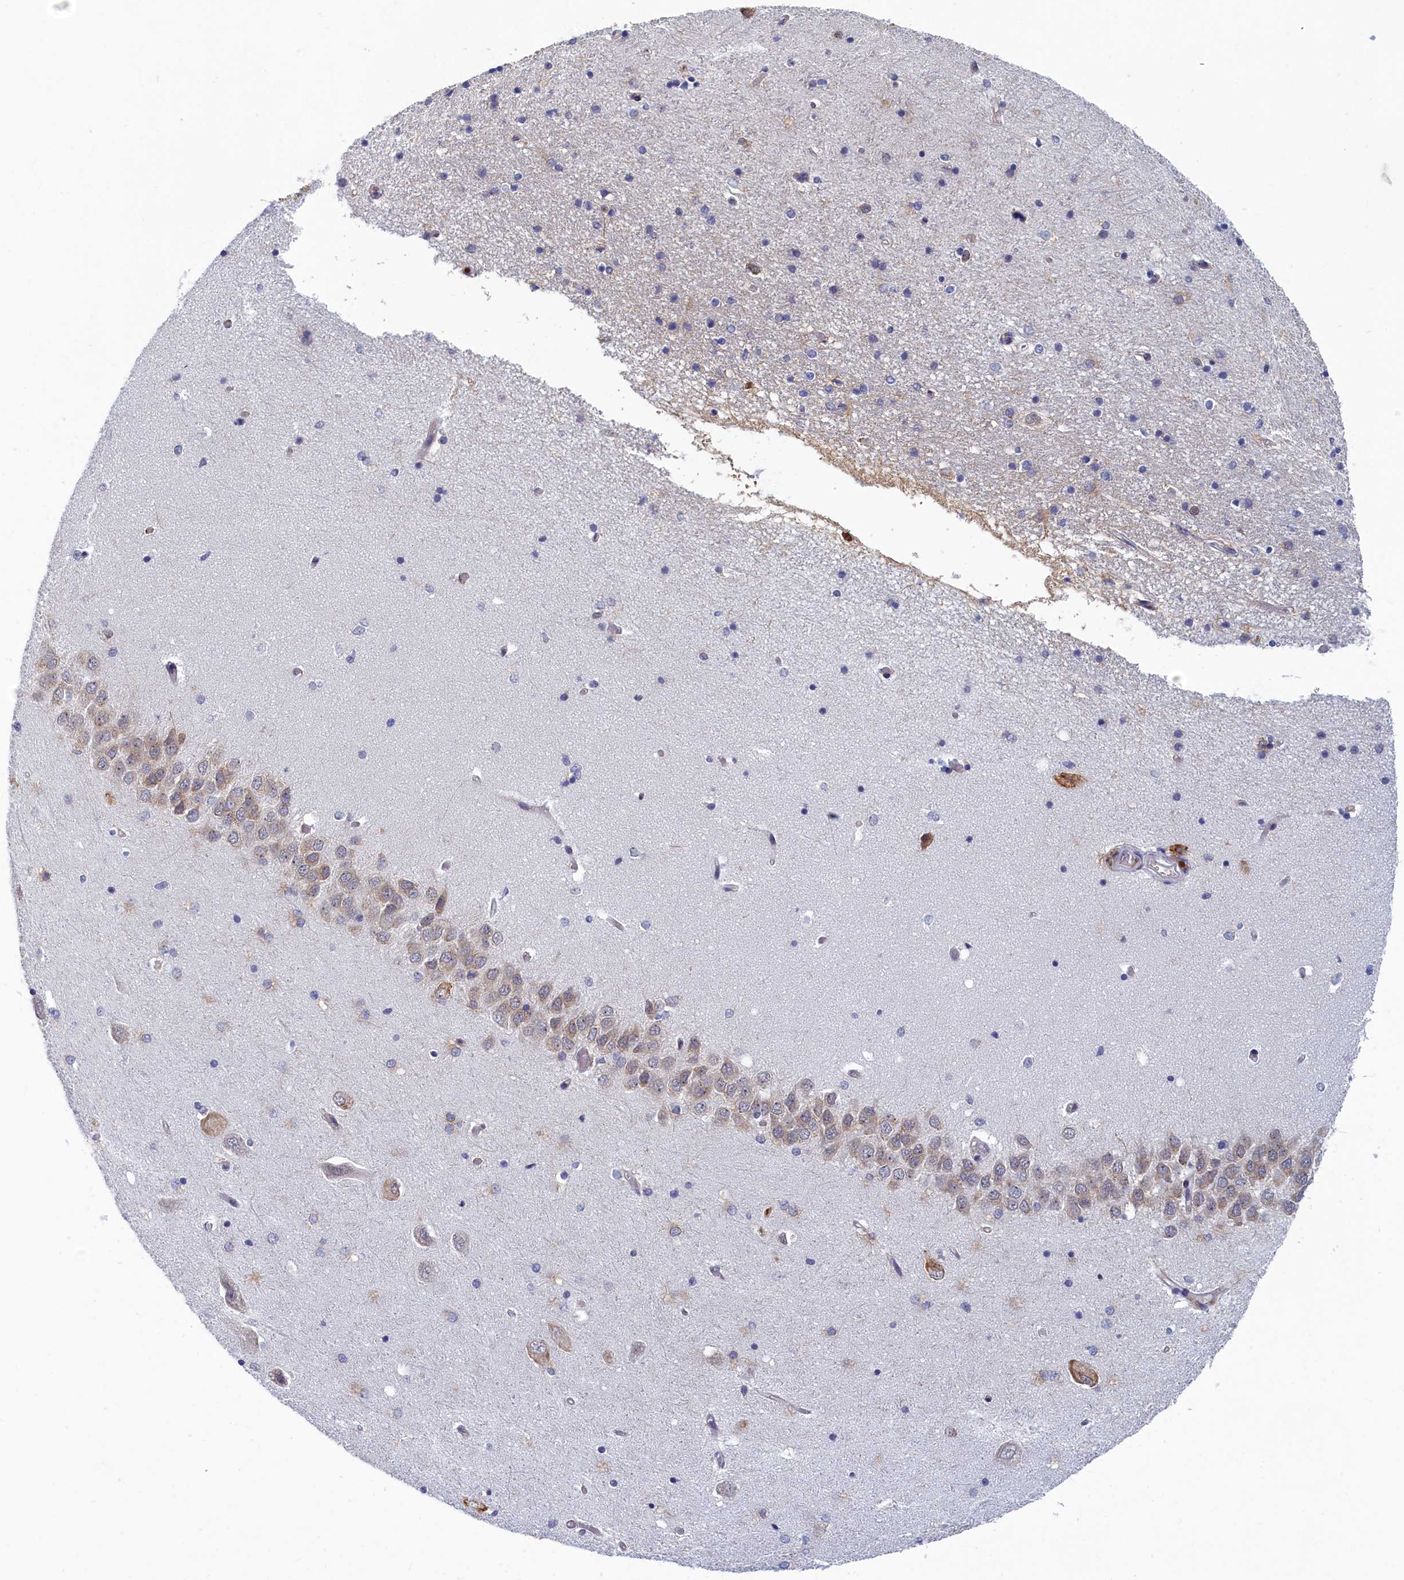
{"staining": {"intensity": "negative", "quantity": "none", "location": "none"}, "tissue": "hippocampus", "cell_type": "Glial cells", "image_type": "normal", "snomed": [{"axis": "morphology", "description": "Normal tissue, NOS"}, {"axis": "topography", "description": "Hippocampus"}], "caption": "This is a micrograph of immunohistochemistry staining of normal hippocampus, which shows no positivity in glial cells.", "gene": "DNAJC17", "patient": {"sex": "male", "age": 45}}